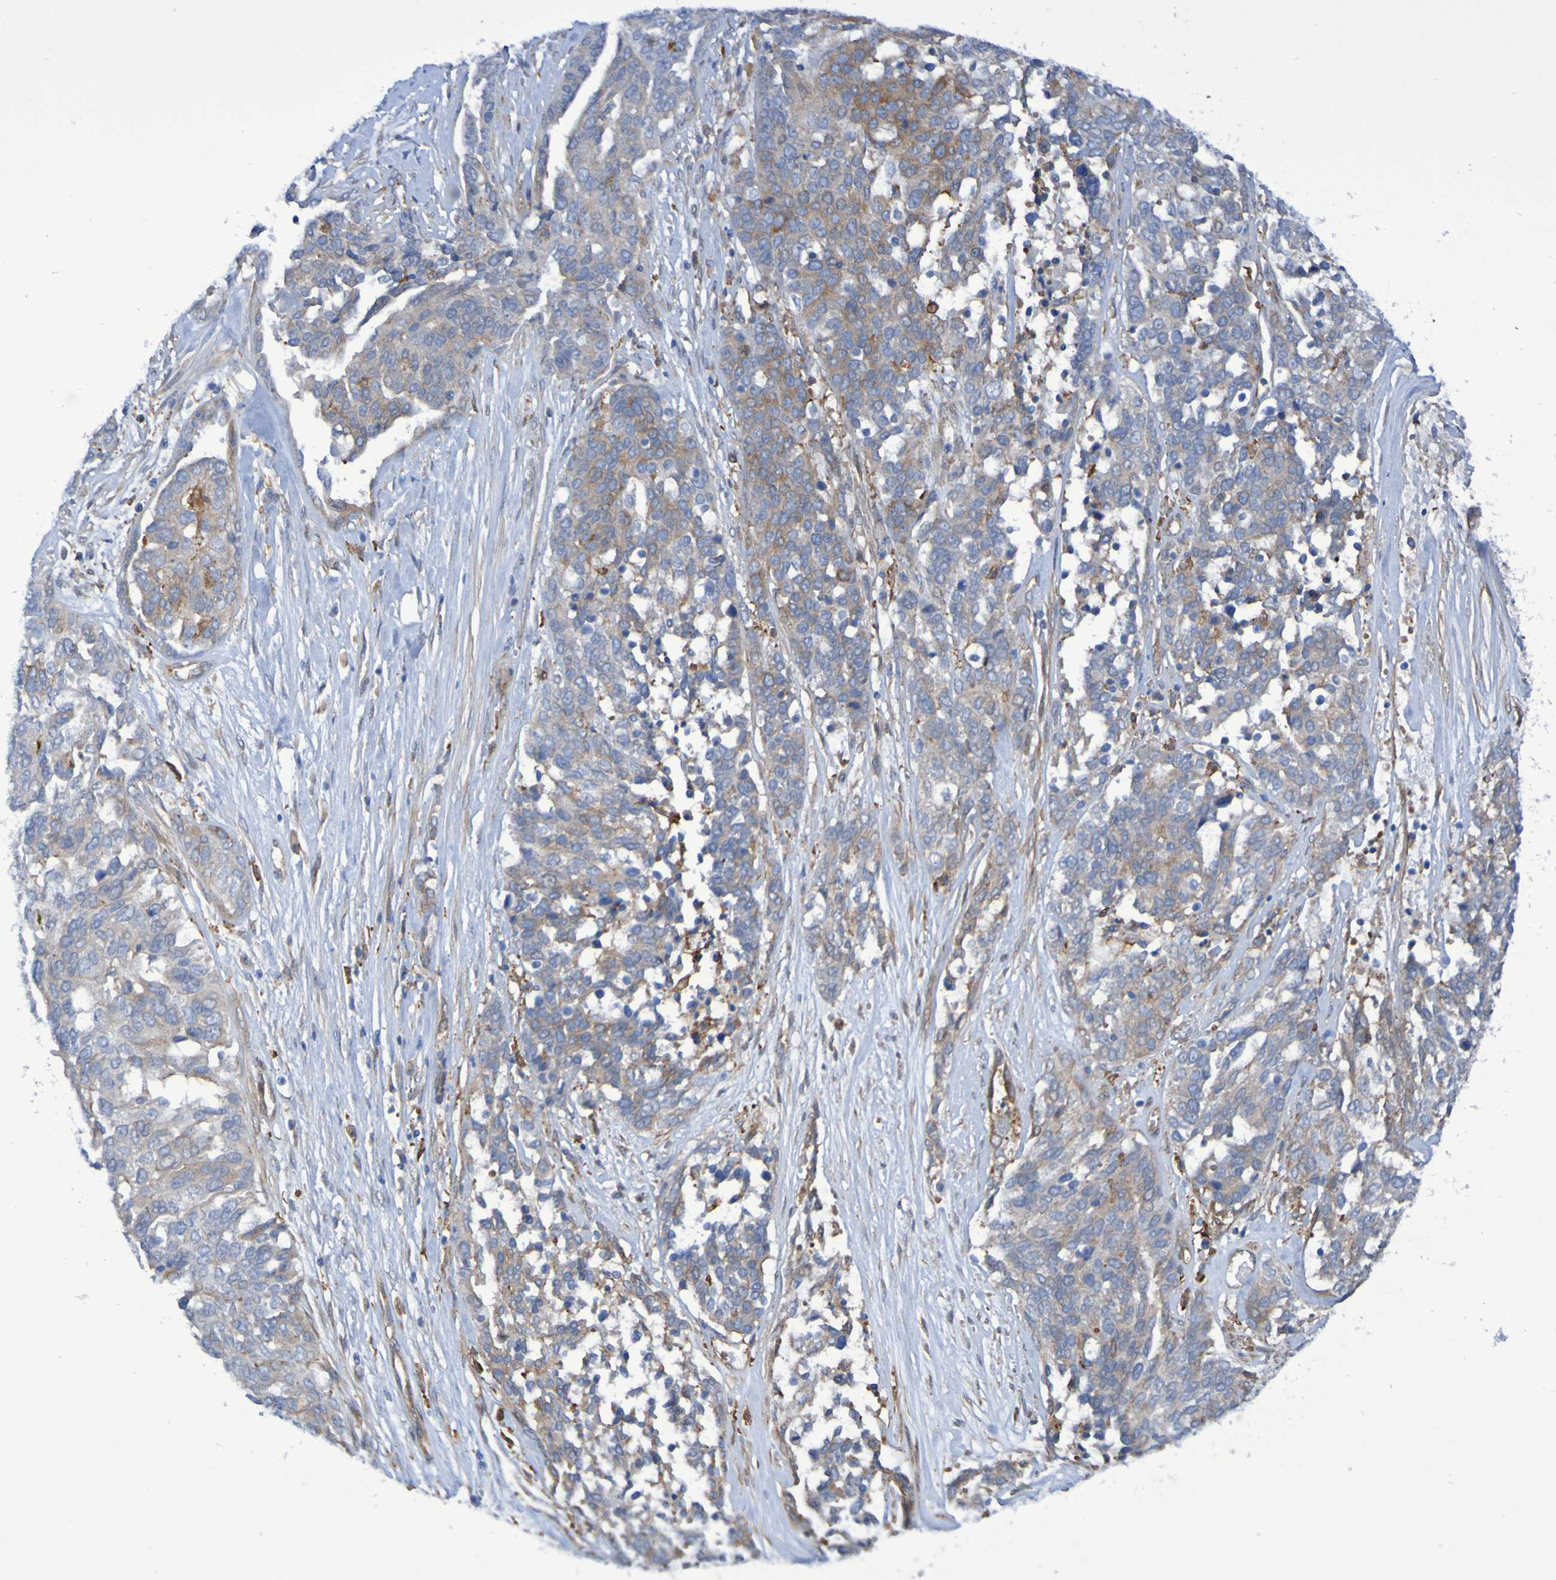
{"staining": {"intensity": "moderate", "quantity": "25%-75%", "location": "cytoplasmic/membranous"}, "tissue": "ovarian cancer", "cell_type": "Tumor cells", "image_type": "cancer", "snomed": [{"axis": "morphology", "description": "Cystadenocarcinoma, serous, NOS"}, {"axis": "topography", "description": "Ovary"}], "caption": "Ovarian cancer (serous cystadenocarcinoma) tissue demonstrates moderate cytoplasmic/membranous positivity in about 25%-75% of tumor cells The staining was performed using DAB, with brown indicating positive protein expression. Nuclei are stained blue with hematoxylin.", "gene": "SCRG1", "patient": {"sex": "female", "age": 44}}